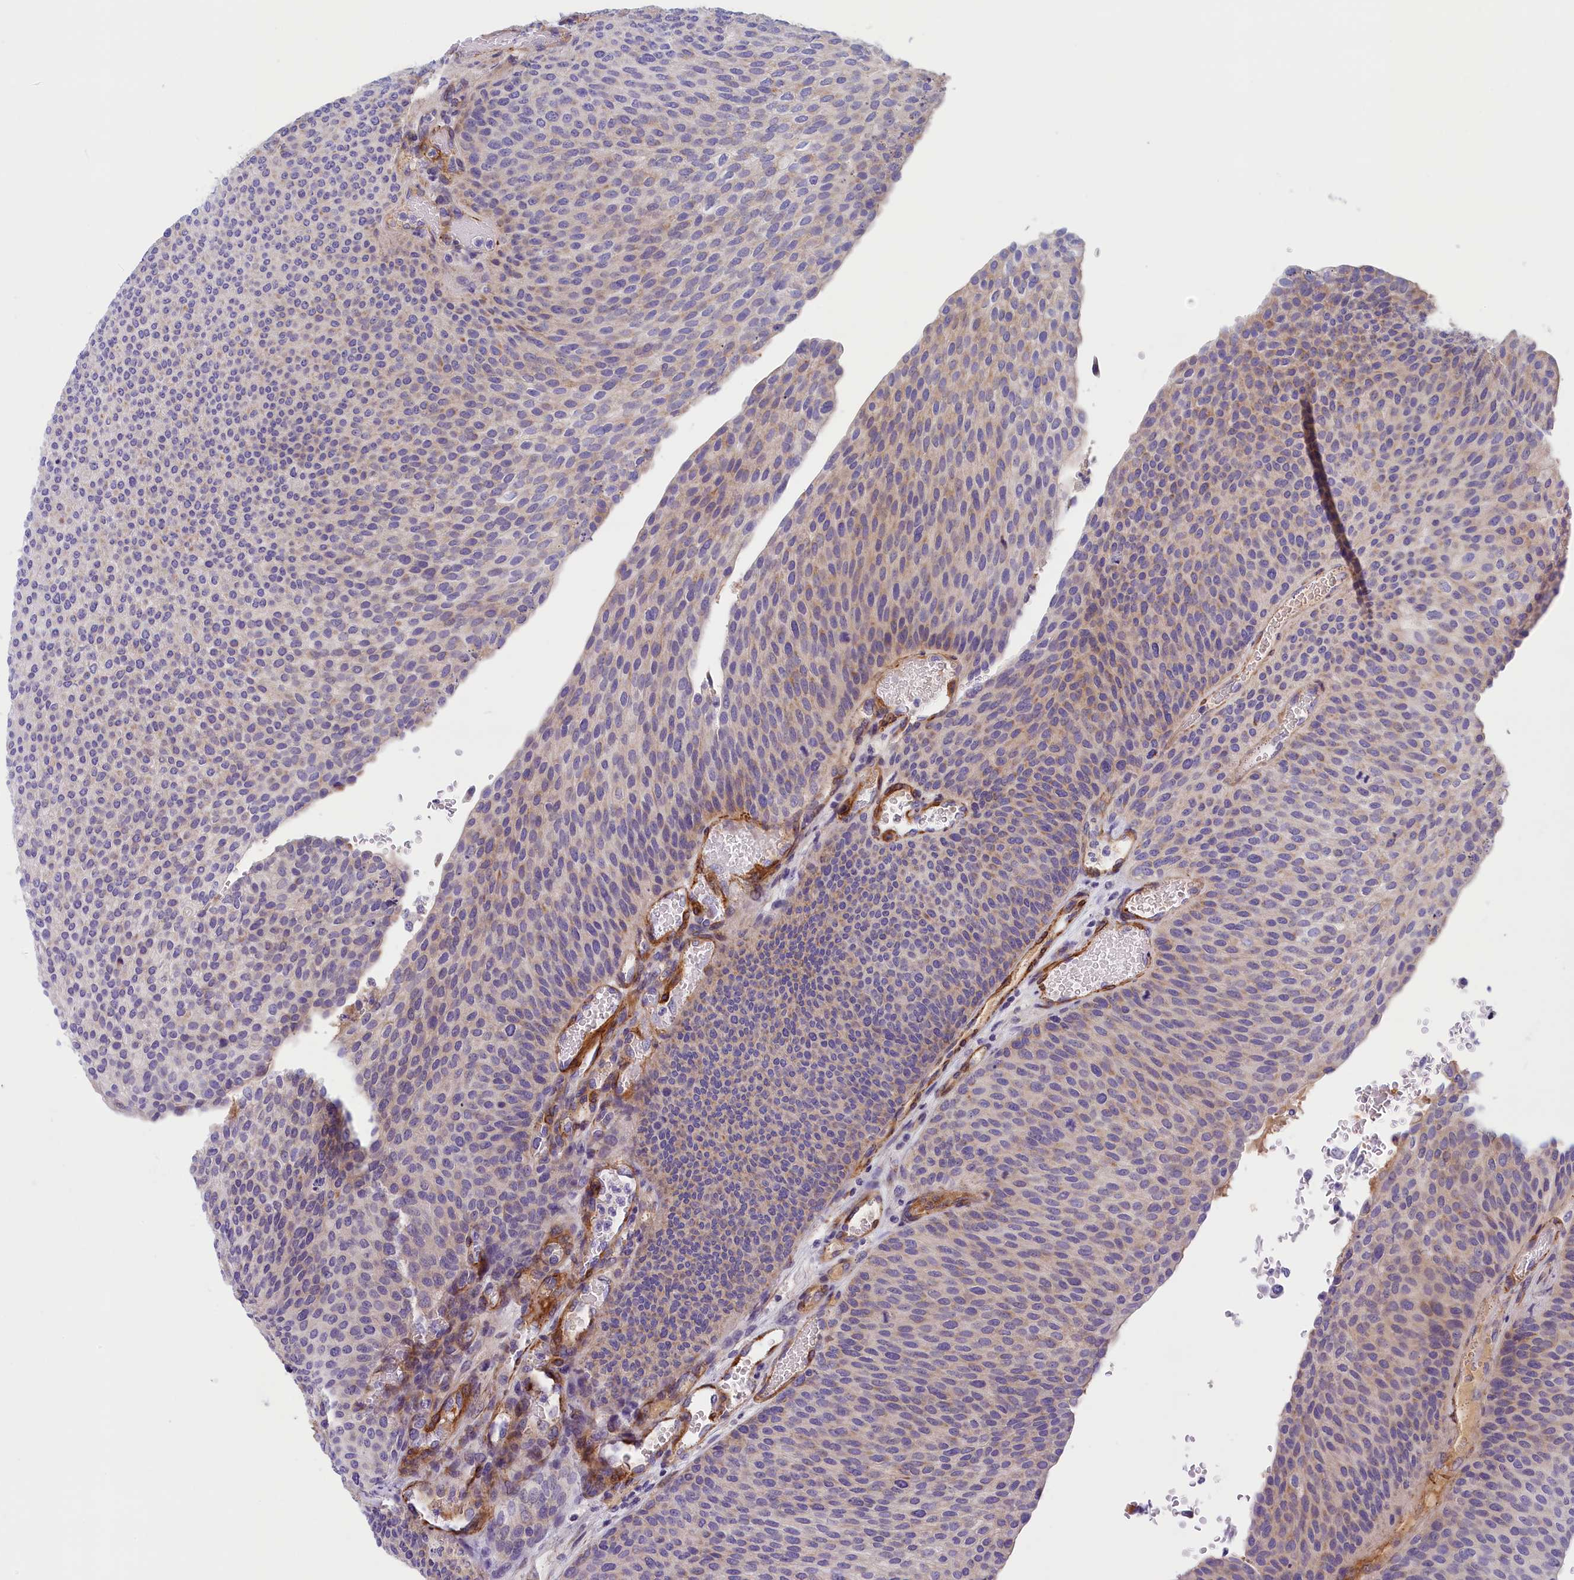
{"staining": {"intensity": "weak", "quantity": "<25%", "location": "cytoplasmic/membranous"}, "tissue": "urothelial cancer", "cell_type": "Tumor cells", "image_type": "cancer", "snomed": [{"axis": "morphology", "description": "Urothelial carcinoma, High grade"}, {"axis": "topography", "description": "Urinary bladder"}], "caption": "Image shows no protein staining in tumor cells of high-grade urothelial carcinoma tissue.", "gene": "BCL2L13", "patient": {"sex": "female", "age": 79}}